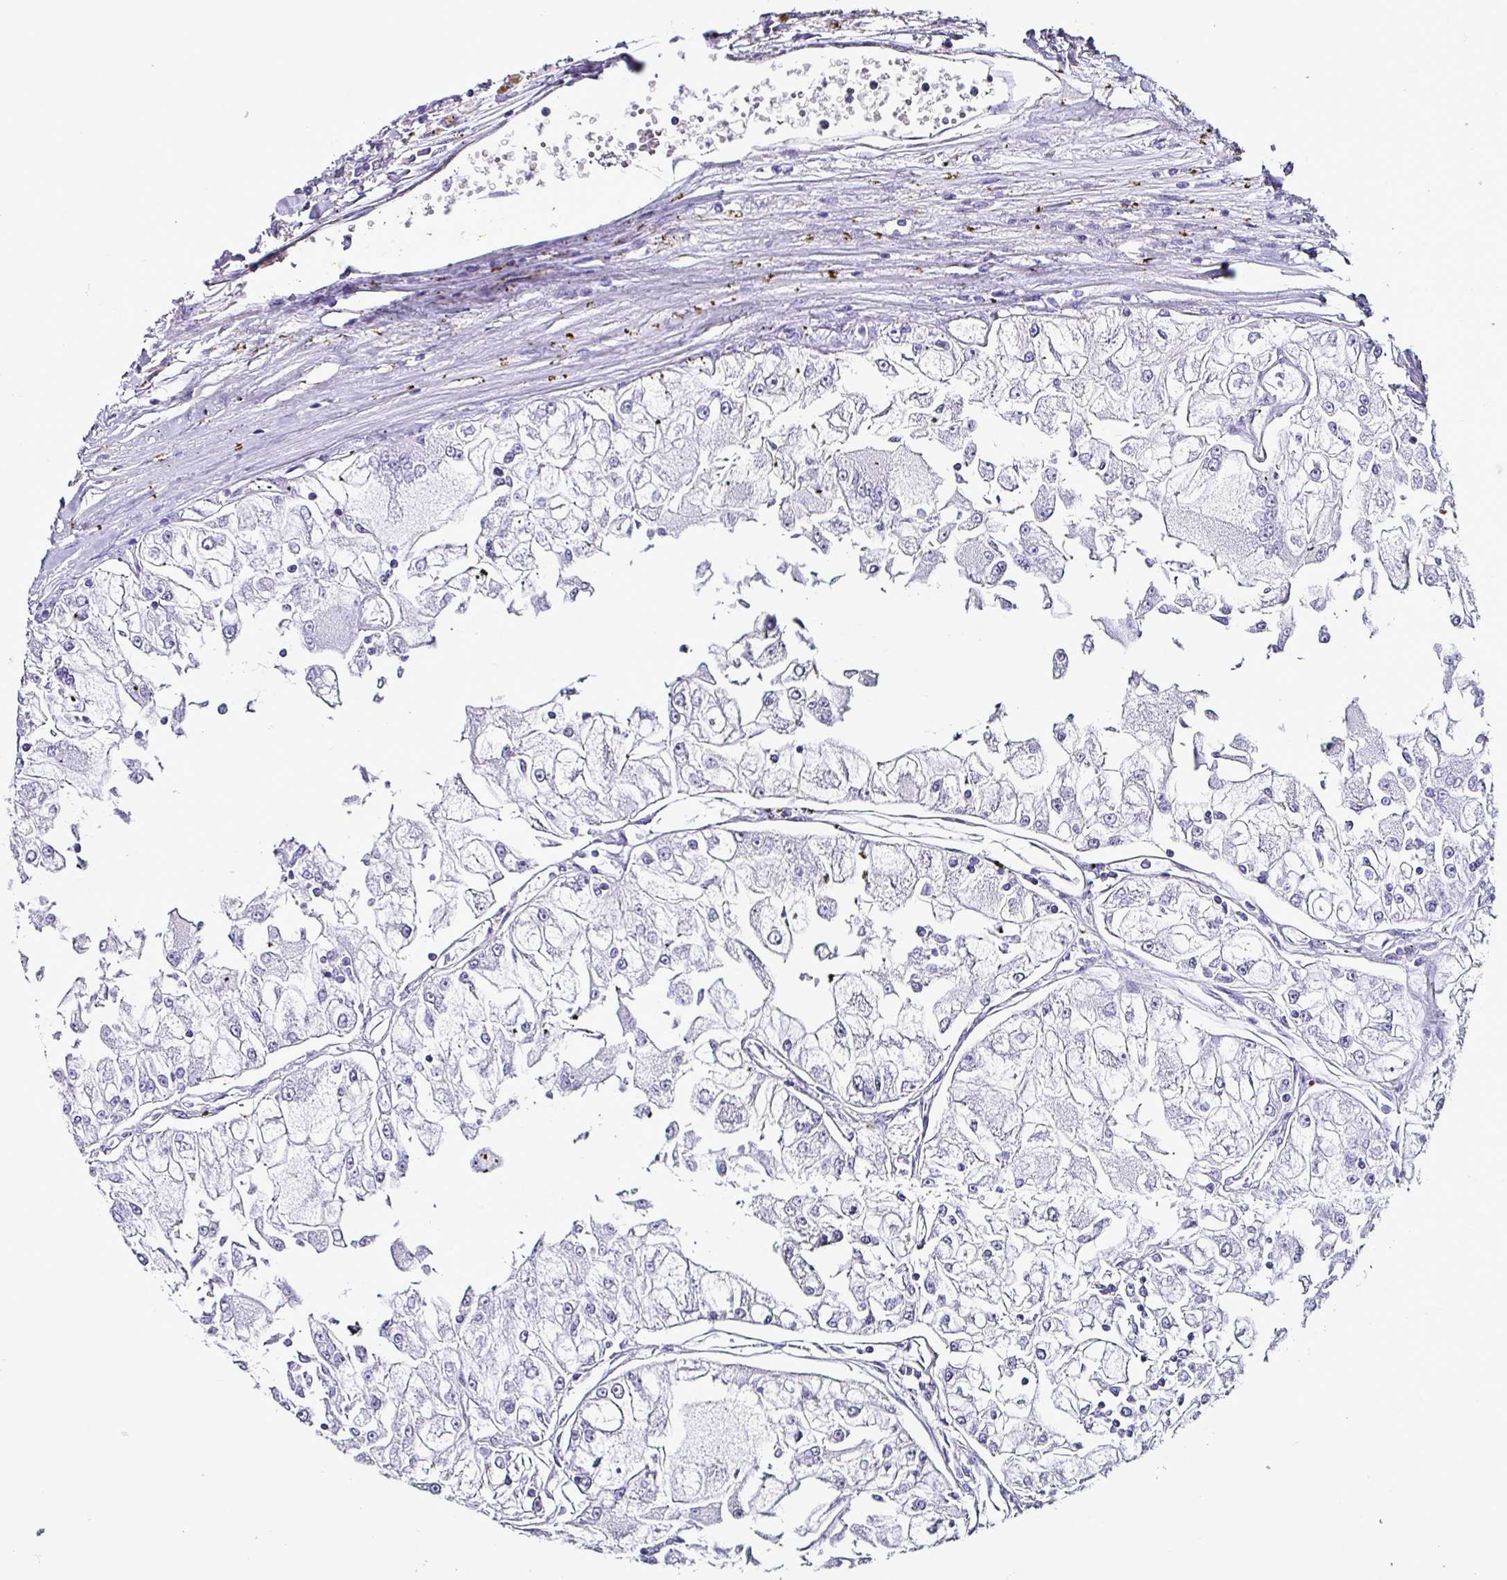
{"staining": {"intensity": "negative", "quantity": "none", "location": "none"}, "tissue": "renal cancer", "cell_type": "Tumor cells", "image_type": "cancer", "snomed": [{"axis": "morphology", "description": "Adenocarcinoma, NOS"}, {"axis": "topography", "description": "Kidney"}], "caption": "High magnification brightfield microscopy of adenocarcinoma (renal) stained with DAB (brown) and counterstained with hematoxylin (blue): tumor cells show no significant positivity. Nuclei are stained in blue.", "gene": "KRT6C", "patient": {"sex": "female", "age": 72}}